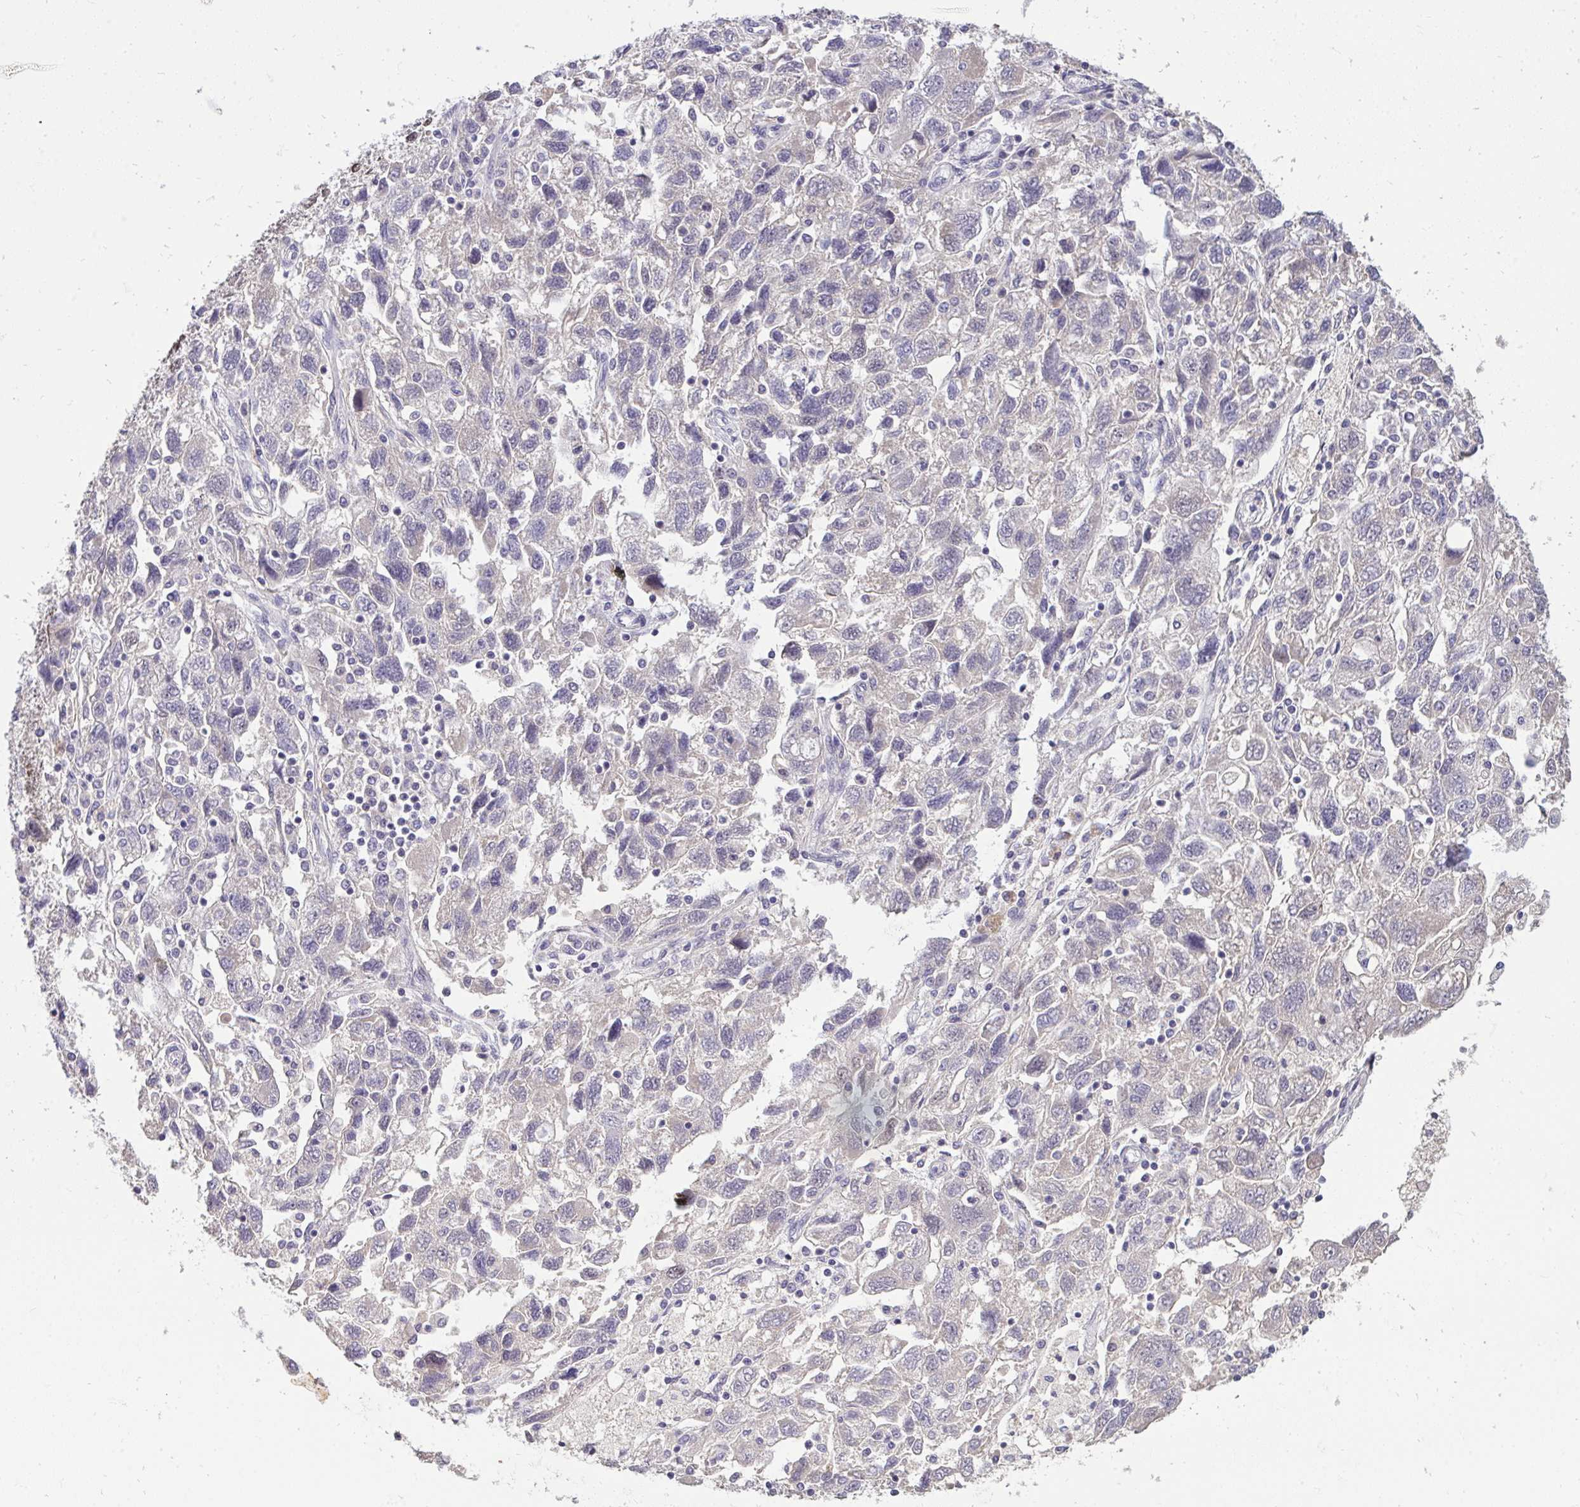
{"staining": {"intensity": "negative", "quantity": "none", "location": "none"}, "tissue": "ovarian cancer", "cell_type": "Tumor cells", "image_type": "cancer", "snomed": [{"axis": "morphology", "description": "Carcinoma, NOS"}, {"axis": "morphology", "description": "Cystadenocarcinoma, serous, NOS"}, {"axis": "topography", "description": "Ovary"}], "caption": "Tumor cells show no significant expression in ovarian cancer (serous cystadenocarcinoma). The staining was performed using DAB (3,3'-diaminobenzidine) to visualize the protein expression in brown, while the nuclei were stained in blue with hematoxylin (Magnification: 20x).", "gene": "C19orf54", "patient": {"sex": "female", "age": 69}}